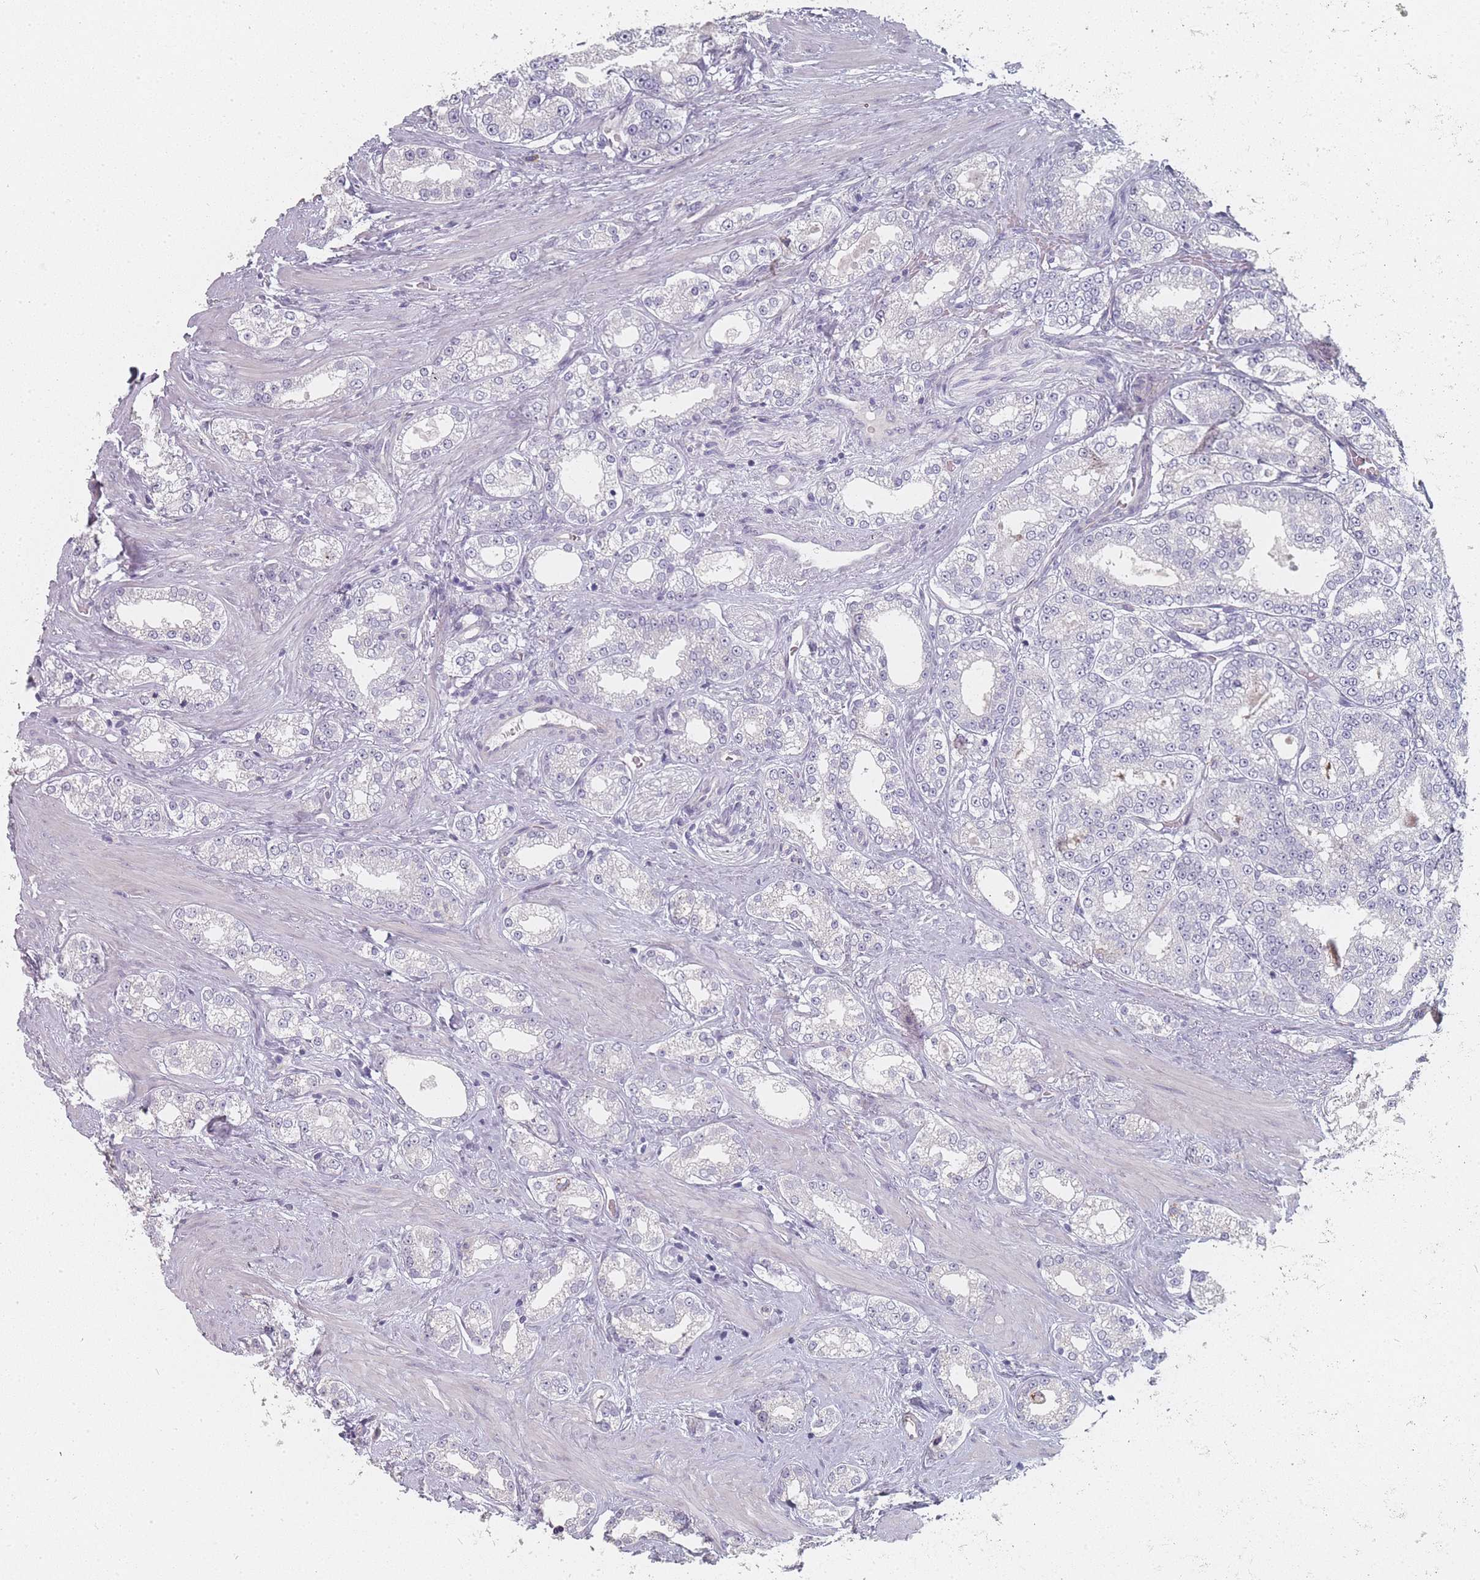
{"staining": {"intensity": "negative", "quantity": "none", "location": "none"}, "tissue": "prostate cancer", "cell_type": "Tumor cells", "image_type": "cancer", "snomed": [{"axis": "morphology", "description": "Normal tissue, NOS"}, {"axis": "morphology", "description": "Adenocarcinoma, High grade"}, {"axis": "topography", "description": "Prostate"}], "caption": "Tumor cells are negative for protein expression in human high-grade adenocarcinoma (prostate).", "gene": "SLC35E4", "patient": {"sex": "male", "age": 83}}